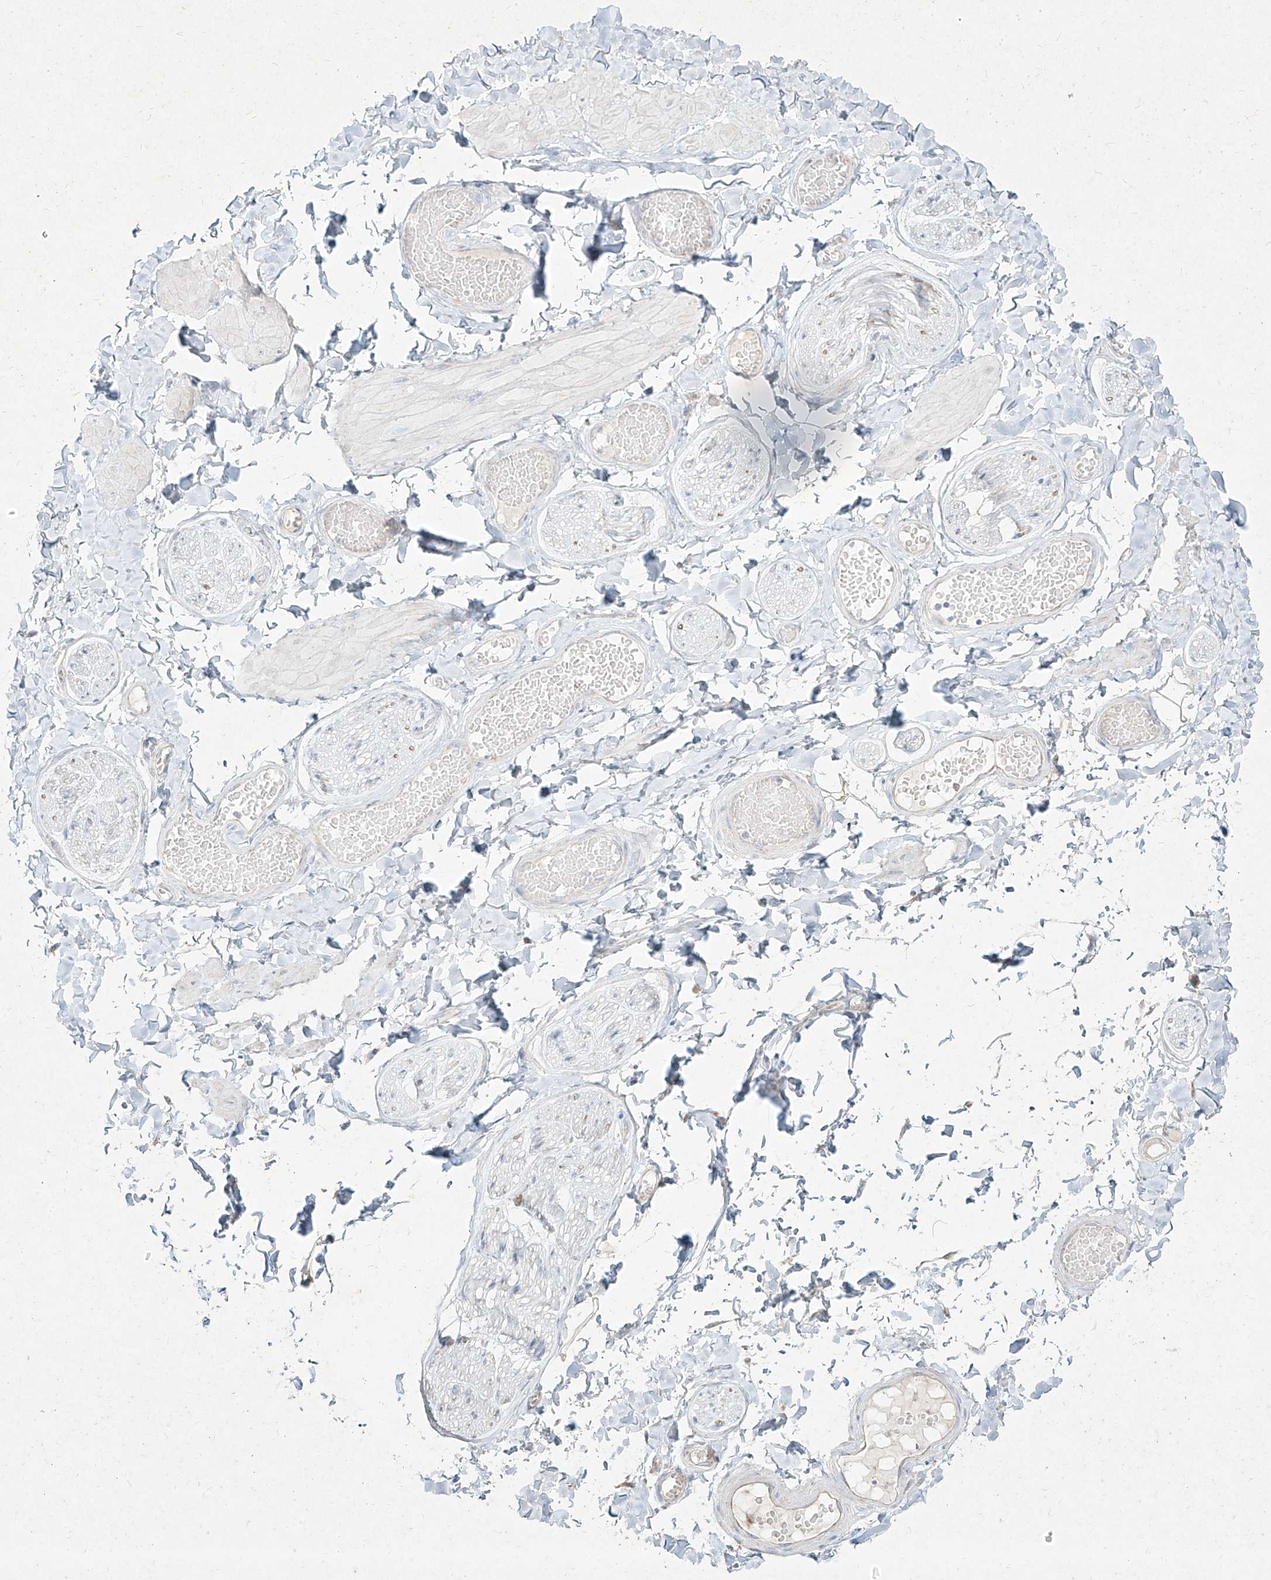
{"staining": {"intensity": "negative", "quantity": "none", "location": "none"}, "tissue": "adipose tissue", "cell_type": "Adipocytes", "image_type": "normal", "snomed": [{"axis": "morphology", "description": "Normal tissue, NOS"}, {"axis": "topography", "description": "Adipose tissue"}, {"axis": "topography", "description": "Vascular tissue"}, {"axis": "topography", "description": "Peripheral nerve tissue"}], "caption": "Human adipose tissue stained for a protein using immunohistochemistry exhibits no positivity in adipocytes.", "gene": "MTX2", "patient": {"sex": "male", "age": 25}}